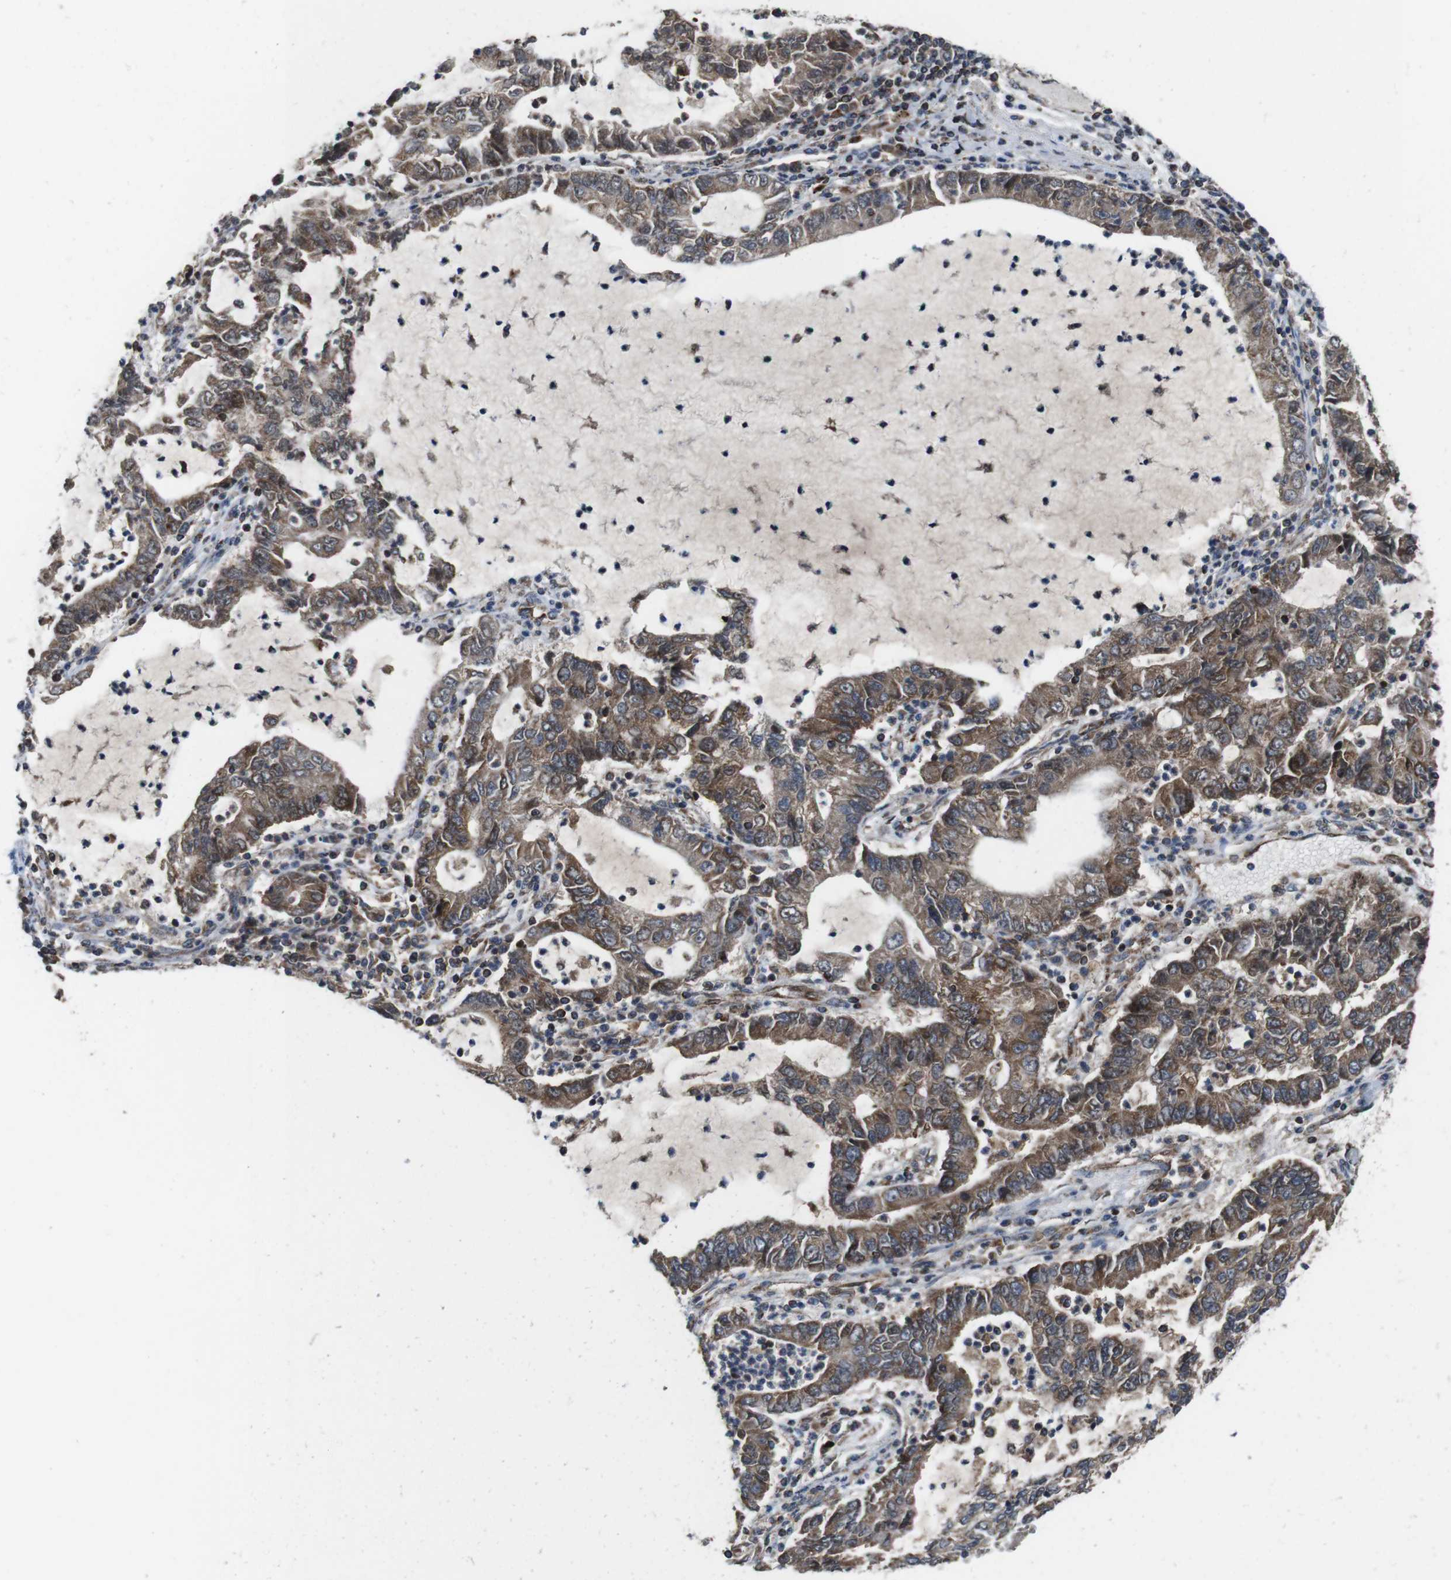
{"staining": {"intensity": "weak", "quantity": ">75%", "location": "cytoplasmic/membranous"}, "tissue": "lung cancer", "cell_type": "Tumor cells", "image_type": "cancer", "snomed": [{"axis": "morphology", "description": "Adenocarcinoma, NOS"}, {"axis": "topography", "description": "Lung"}], "caption": "Immunohistochemical staining of adenocarcinoma (lung) demonstrates low levels of weak cytoplasmic/membranous expression in approximately >75% of tumor cells.", "gene": "HK1", "patient": {"sex": "female", "age": 51}}